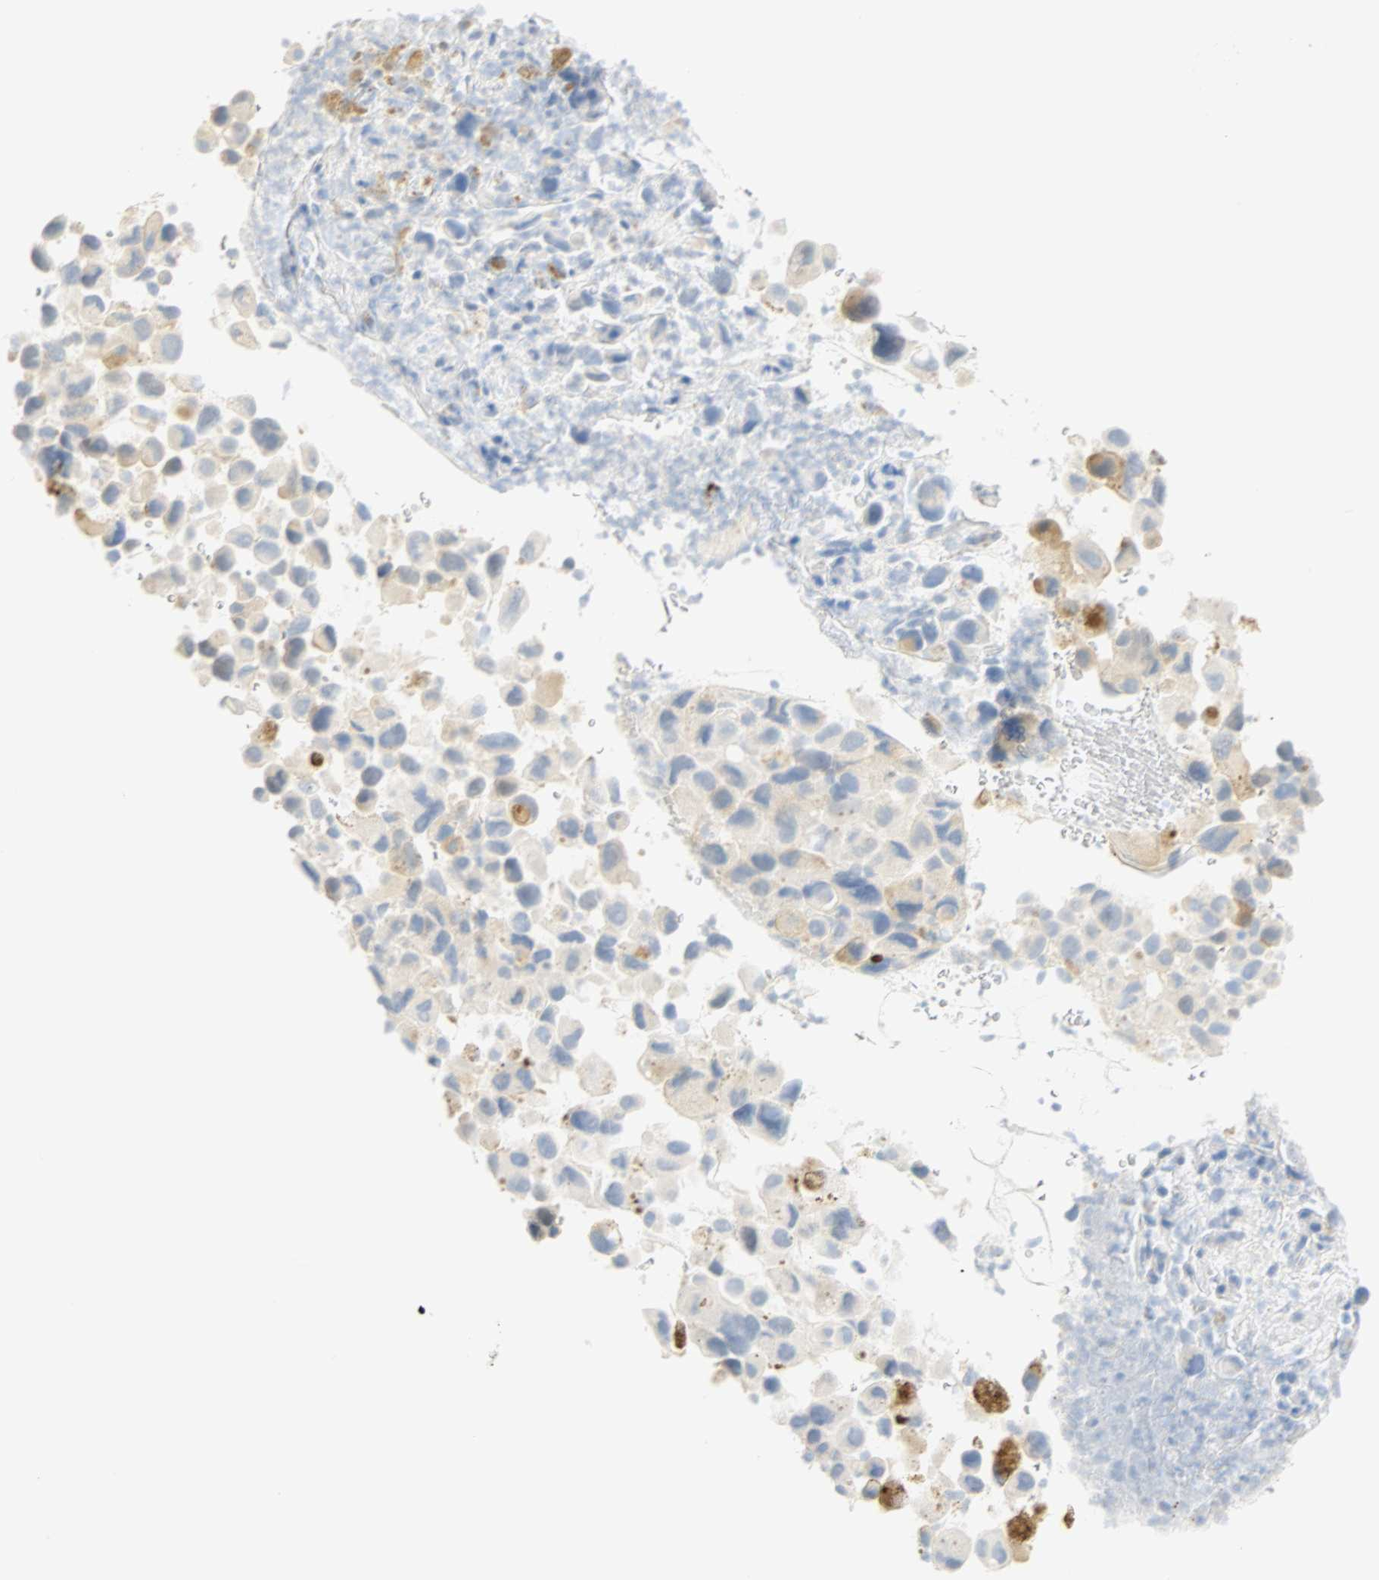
{"staining": {"intensity": "weak", "quantity": "<25%", "location": "cytoplasmic/membranous"}, "tissue": "melanoma", "cell_type": "Tumor cells", "image_type": "cancer", "snomed": [{"axis": "morphology", "description": "Malignant melanoma, NOS"}, {"axis": "topography", "description": "Skin"}], "caption": "DAB immunohistochemical staining of human melanoma exhibits no significant expression in tumor cells. (DAB (3,3'-diaminobenzidine) immunohistochemistry visualized using brightfield microscopy, high magnification).", "gene": "SELENBP1", "patient": {"sex": "female", "age": 73}}